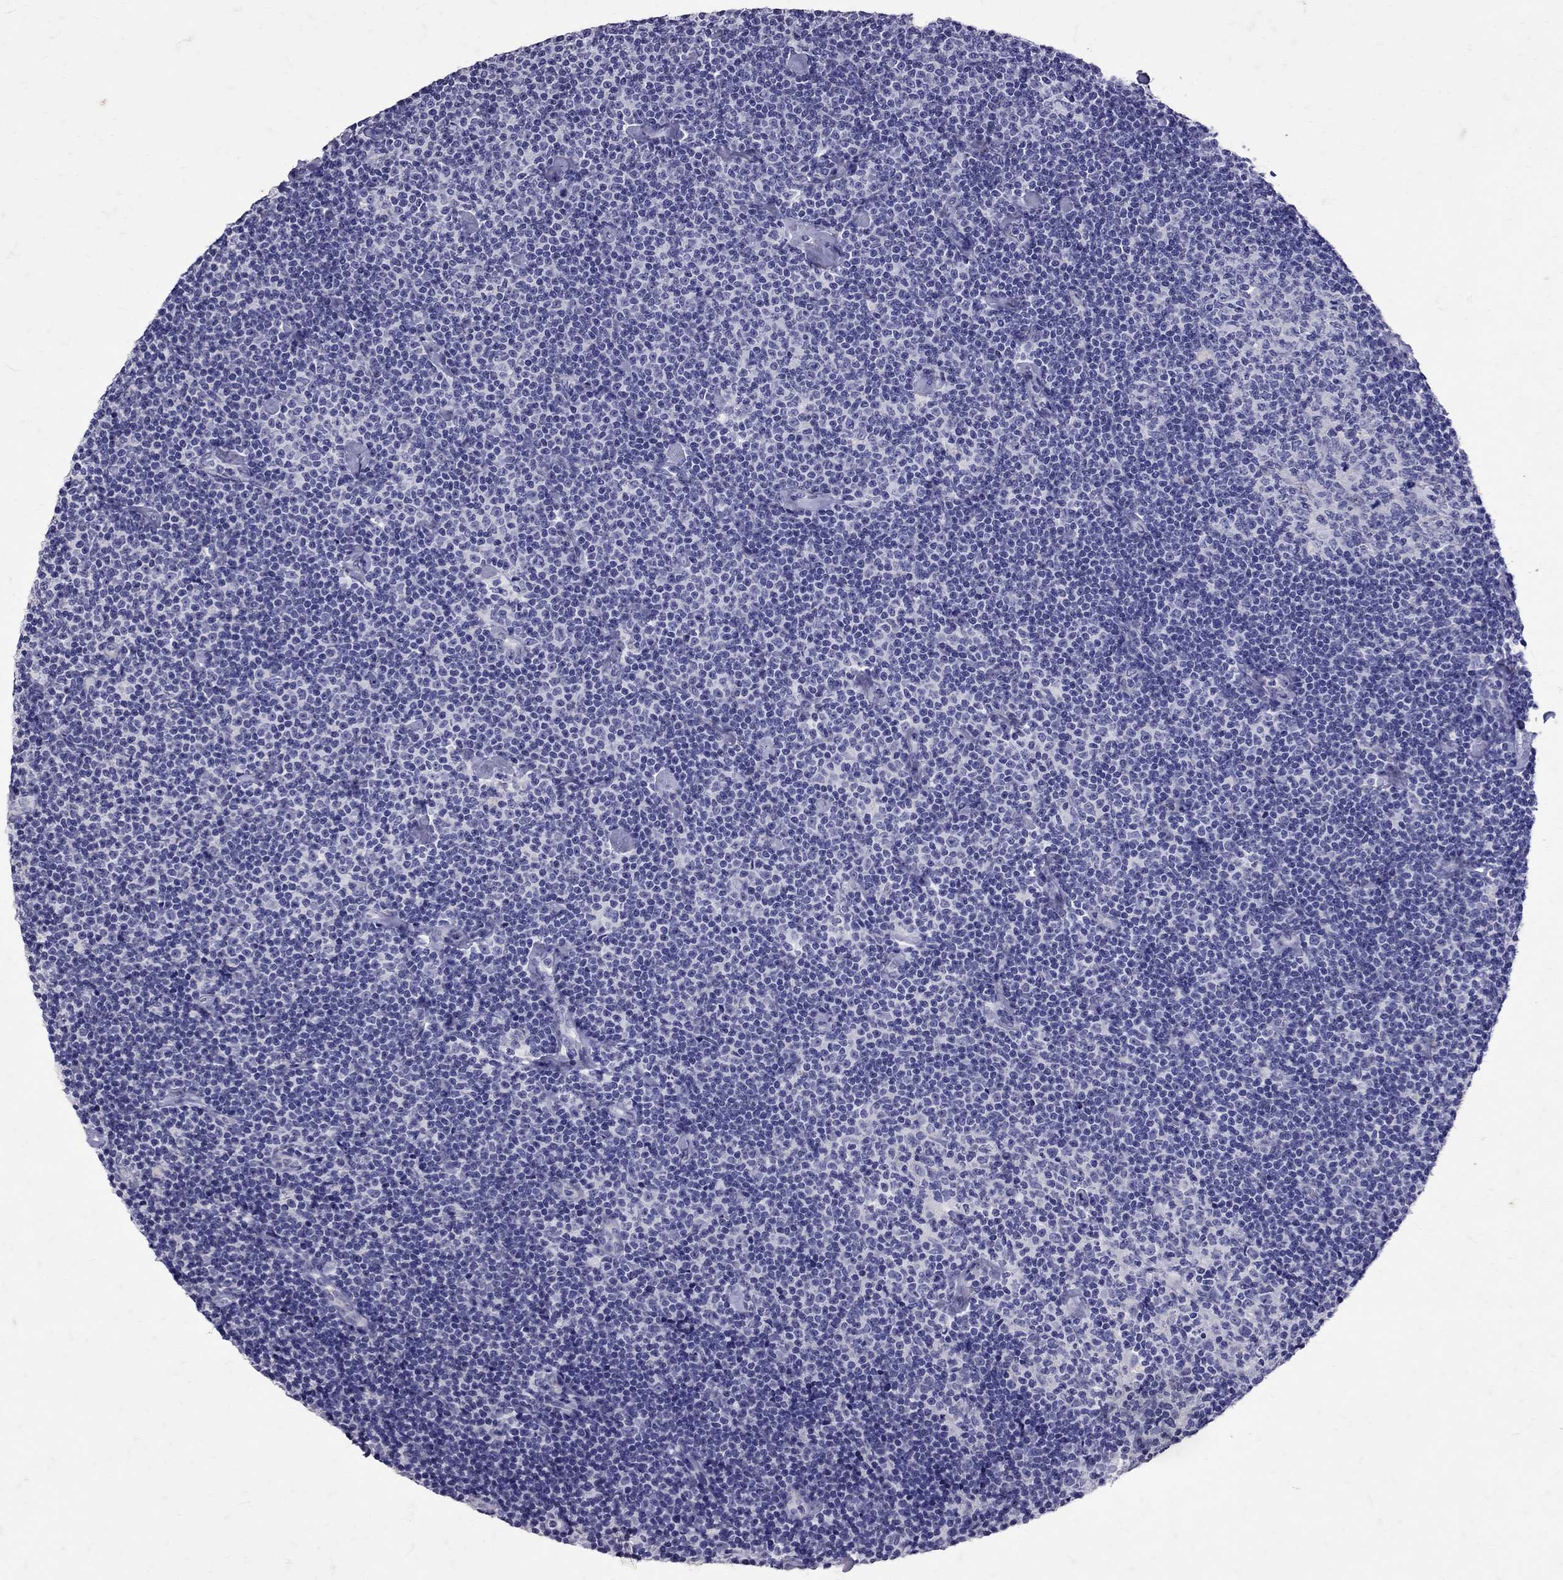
{"staining": {"intensity": "negative", "quantity": "none", "location": "none"}, "tissue": "lymphoma", "cell_type": "Tumor cells", "image_type": "cancer", "snomed": [{"axis": "morphology", "description": "Malignant lymphoma, non-Hodgkin's type, Low grade"}, {"axis": "topography", "description": "Lymph node"}], "caption": "DAB (3,3'-diaminobenzidine) immunohistochemical staining of human malignant lymphoma, non-Hodgkin's type (low-grade) exhibits no significant expression in tumor cells.", "gene": "SST", "patient": {"sex": "male", "age": 81}}